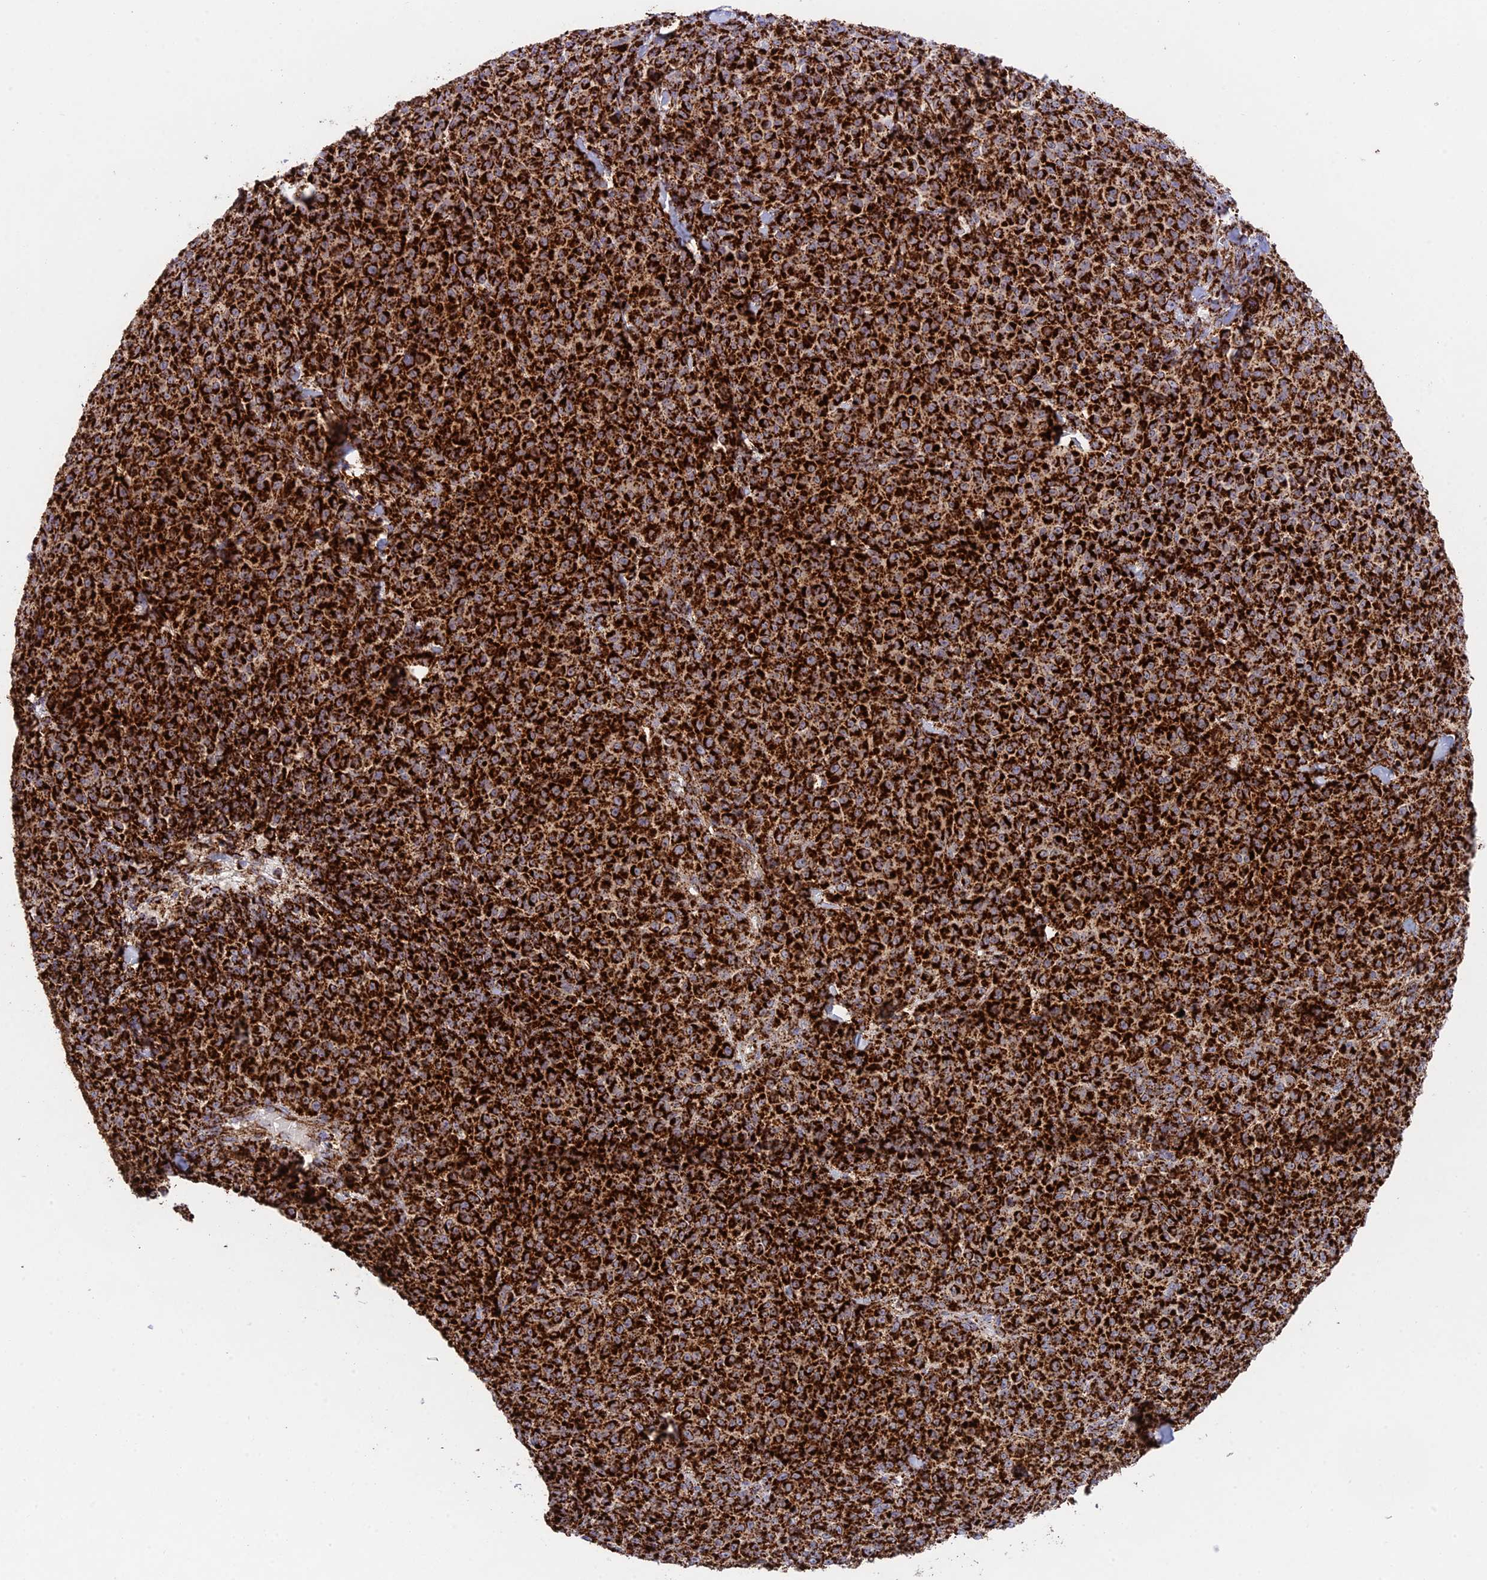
{"staining": {"intensity": "strong", "quantity": ">75%", "location": "cytoplasmic/membranous"}, "tissue": "melanoma", "cell_type": "Tumor cells", "image_type": "cancer", "snomed": [{"axis": "morphology", "description": "Normal tissue, NOS"}, {"axis": "morphology", "description": "Malignant melanoma, NOS"}, {"axis": "topography", "description": "Skin"}], "caption": "A high-resolution micrograph shows immunohistochemistry (IHC) staining of melanoma, which exhibits strong cytoplasmic/membranous expression in approximately >75% of tumor cells.", "gene": "CHCHD3", "patient": {"sex": "female", "age": 34}}